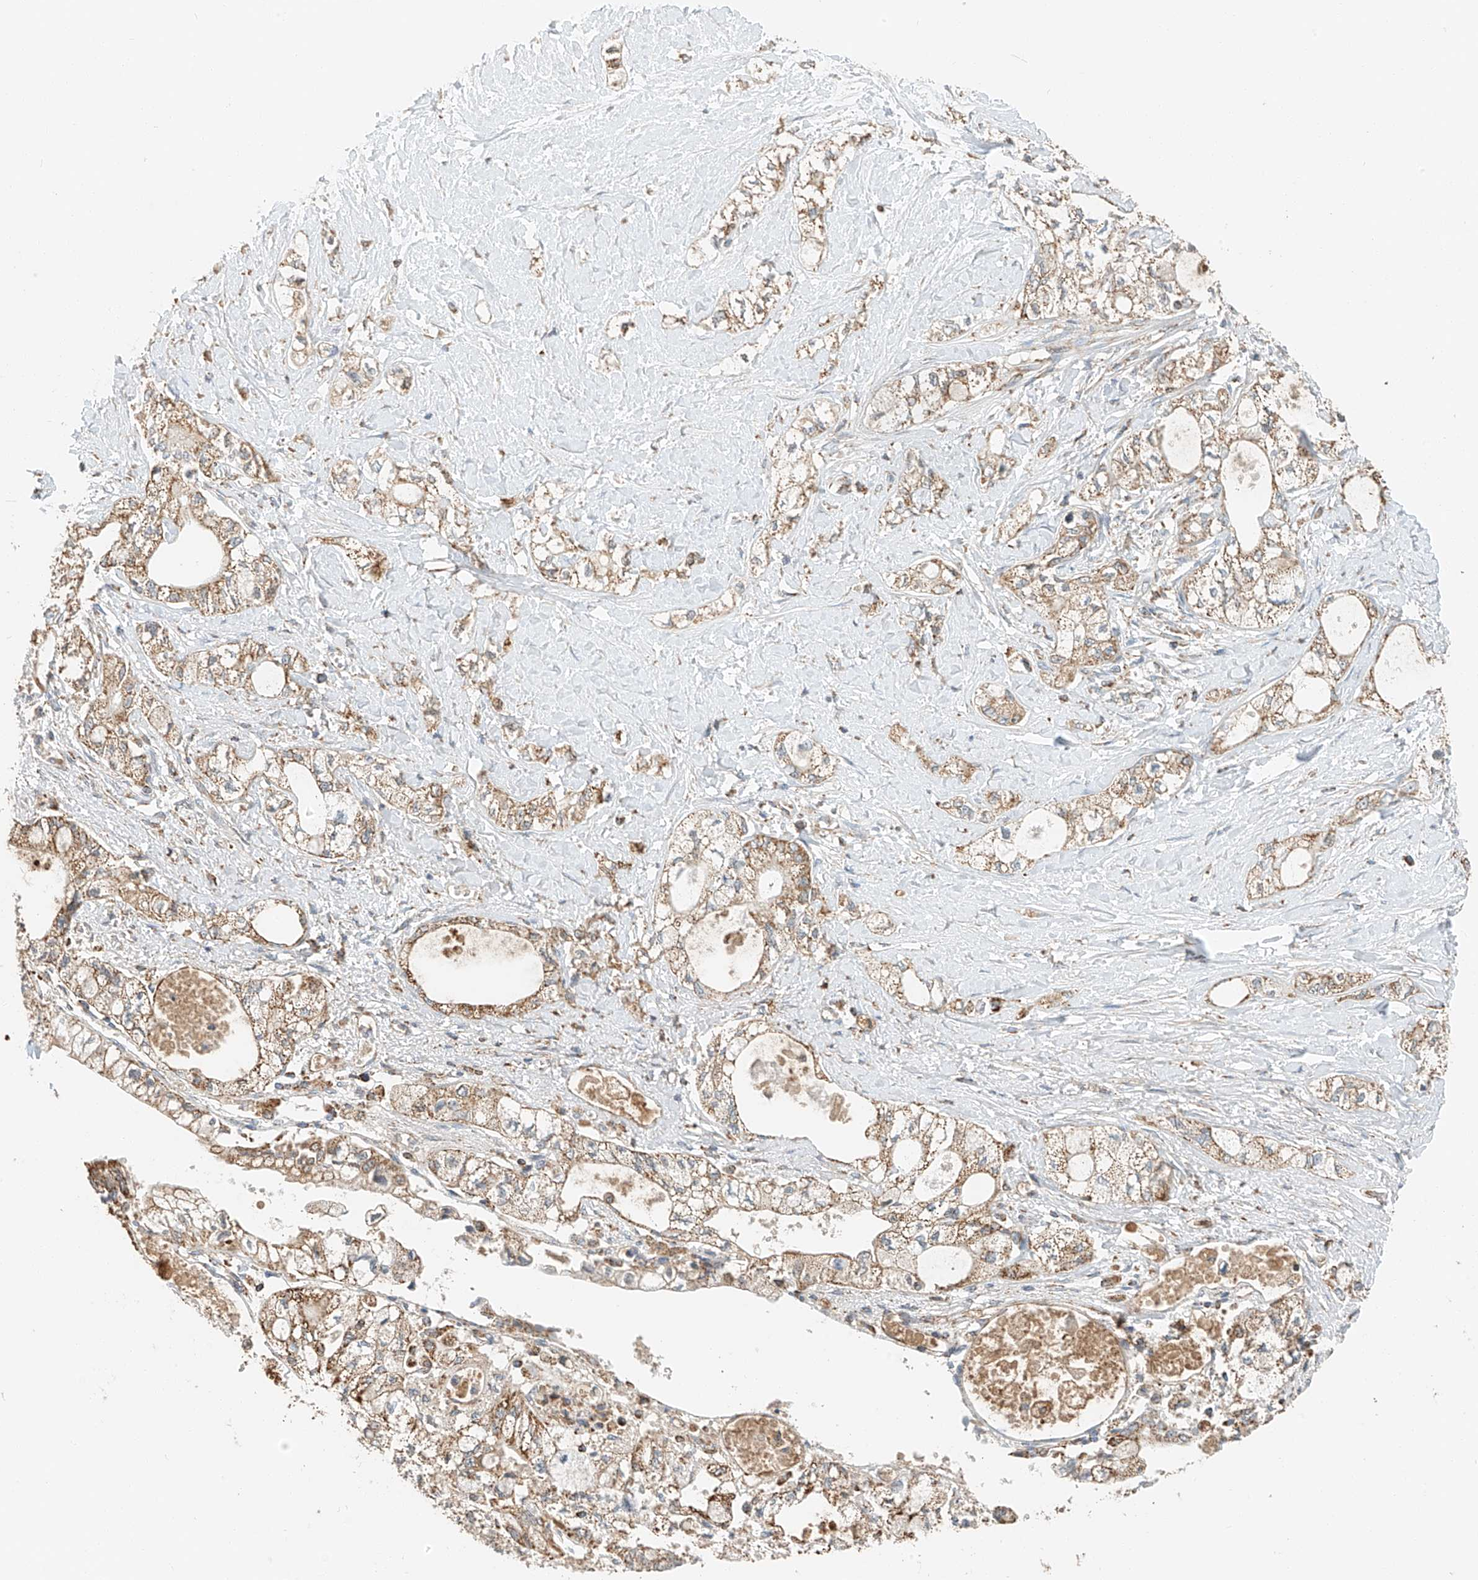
{"staining": {"intensity": "weak", "quantity": ">75%", "location": "cytoplasmic/membranous"}, "tissue": "pancreatic cancer", "cell_type": "Tumor cells", "image_type": "cancer", "snomed": [{"axis": "morphology", "description": "Adenocarcinoma, NOS"}, {"axis": "topography", "description": "Pancreas"}], "caption": "Tumor cells exhibit low levels of weak cytoplasmic/membranous expression in about >75% of cells in human pancreatic cancer (adenocarcinoma).", "gene": "YIPF7", "patient": {"sex": "male", "age": 70}}